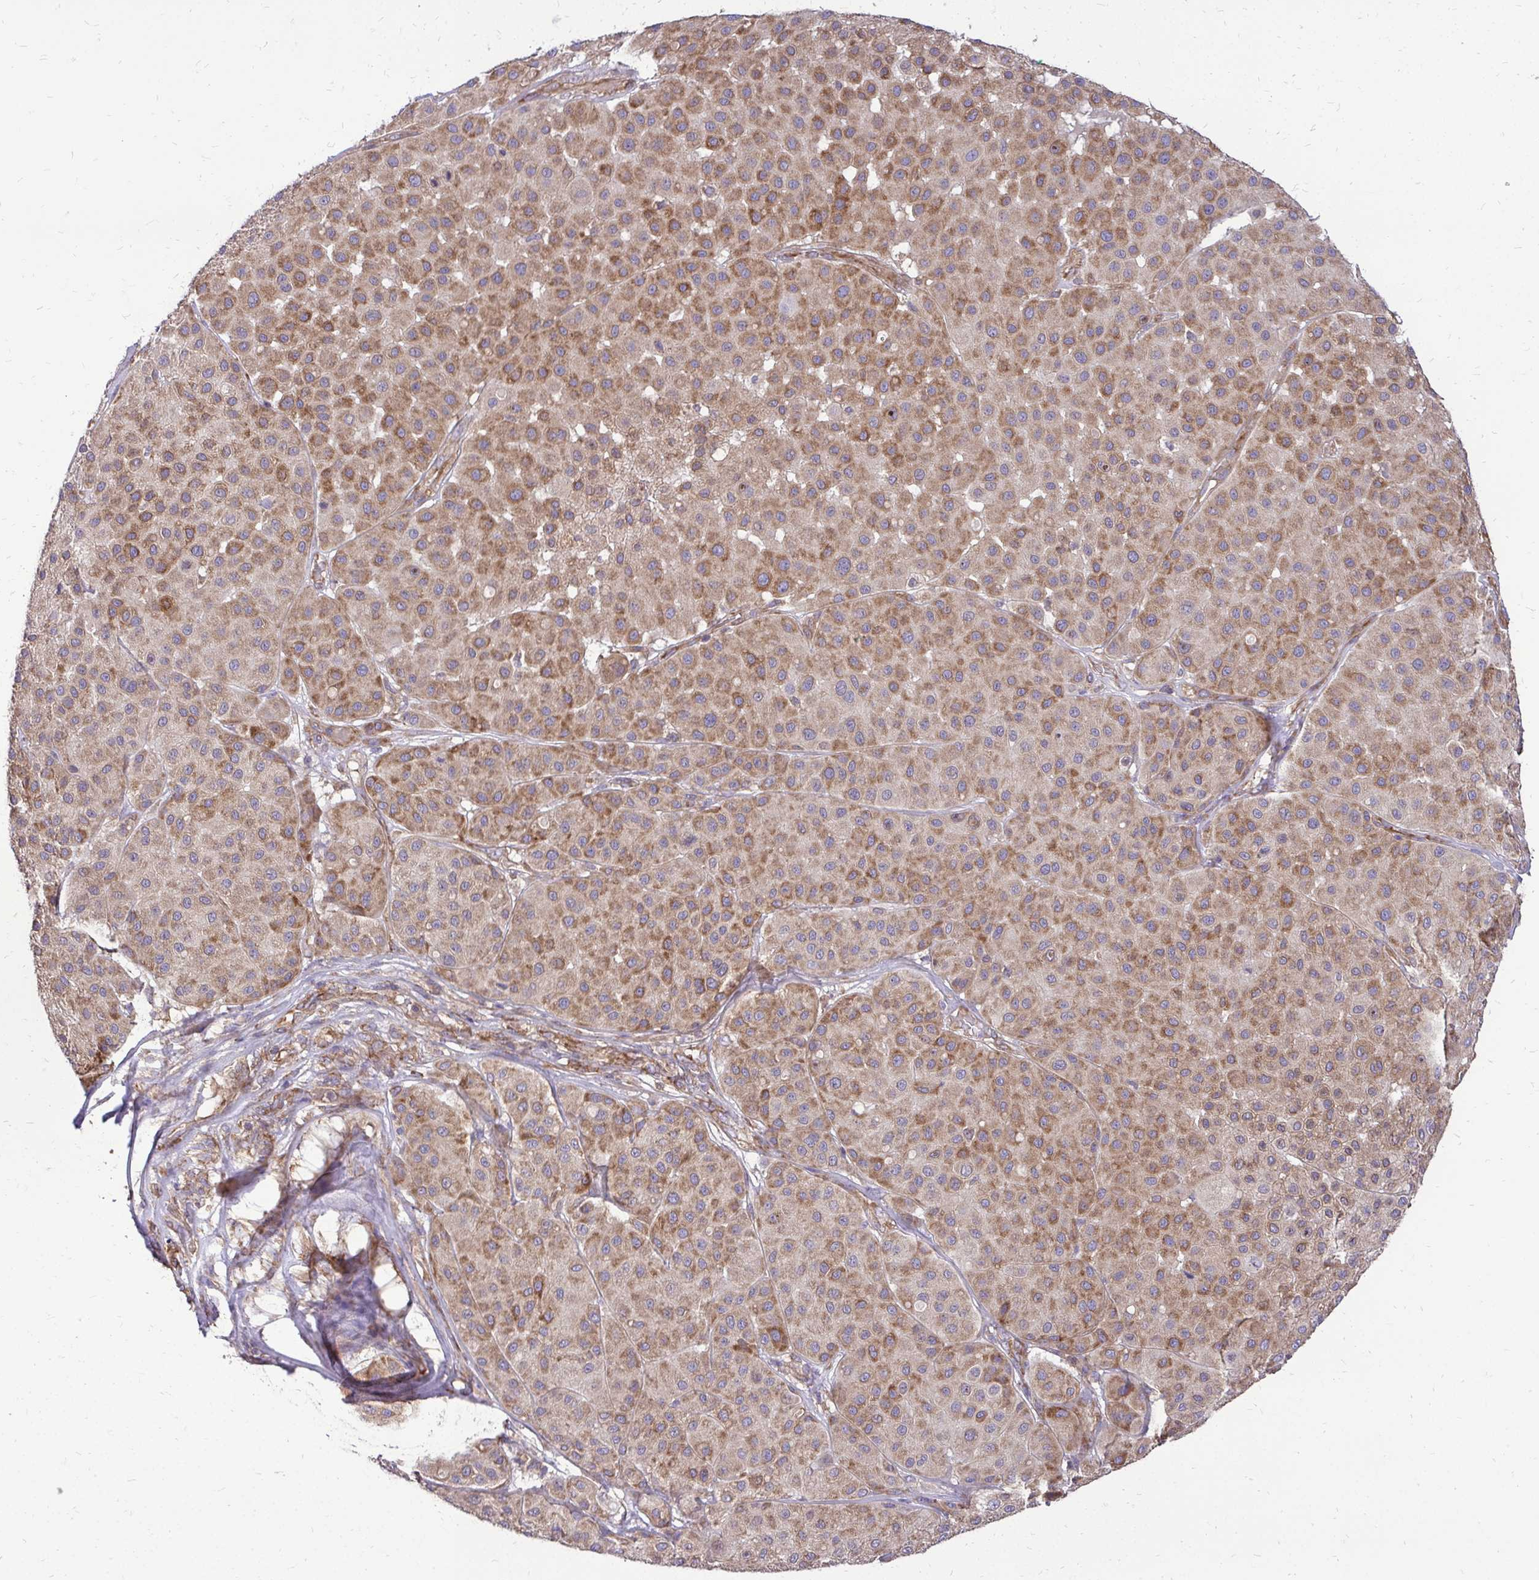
{"staining": {"intensity": "moderate", "quantity": ">75%", "location": "cytoplasmic/membranous"}, "tissue": "melanoma", "cell_type": "Tumor cells", "image_type": "cancer", "snomed": [{"axis": "morphology", "description": "Malignant melanoma, Metastatic site"}, {"axis": "topography", "description": "Smooth muscle"}], "caption": "Protein analysis of melanoma tissue exhibits moderate cytoplasmic/membranous expression in about >75% of tumor cells.", "gene": "FMR1", "patient": {"sex": "male", "age": 41}}